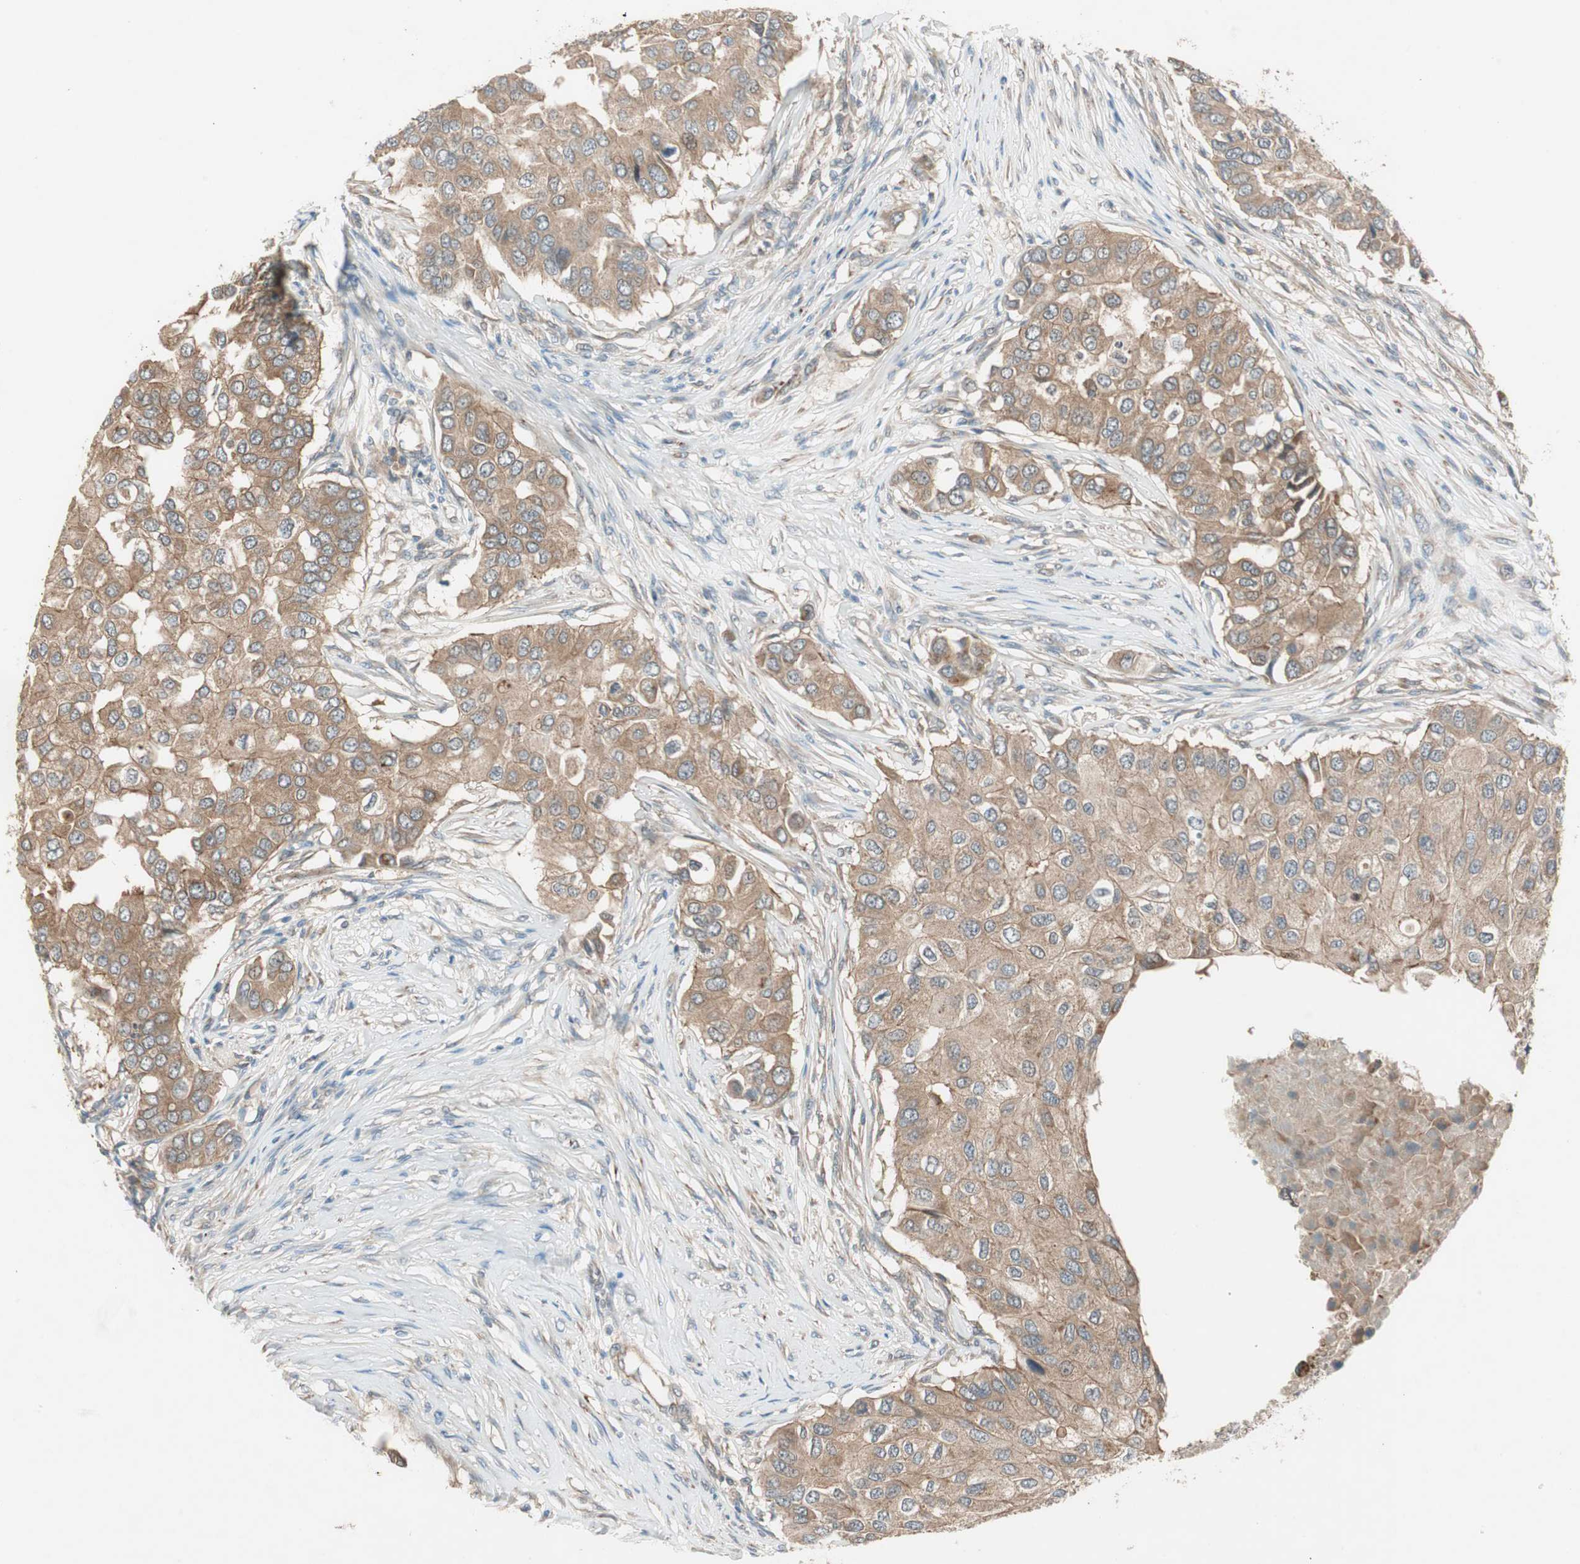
{"staining": {"intensity": "moderate", "quantity": ">75%", "location": "cytoplasmic/membranous"}, "tissue": "breast cancer", "cell_type": "Tumor cells", "image_type": "cancer", "snomed": [{"axis": "morphology", "description": "Normal tissue, NOS"}, {"axis": "morphology", "description": "Duct carcinoma"}, {"axis": "topography", "description": "Breast"}], "caption": "A high-resolution image shows immunohistochemistry staining of breast invasive ductal carcinoma, which shows moderate cytoplasmic/membranous expression in approximately >75% of tumor cells. The staining was performed using DAB (3,3'-diaminobenzidine), with brown indicating positive protein expression. Nuclei are stained blue with hematoxylin.", "gene": "NCLN", "patient": {"sex": "female", "age": 49}}